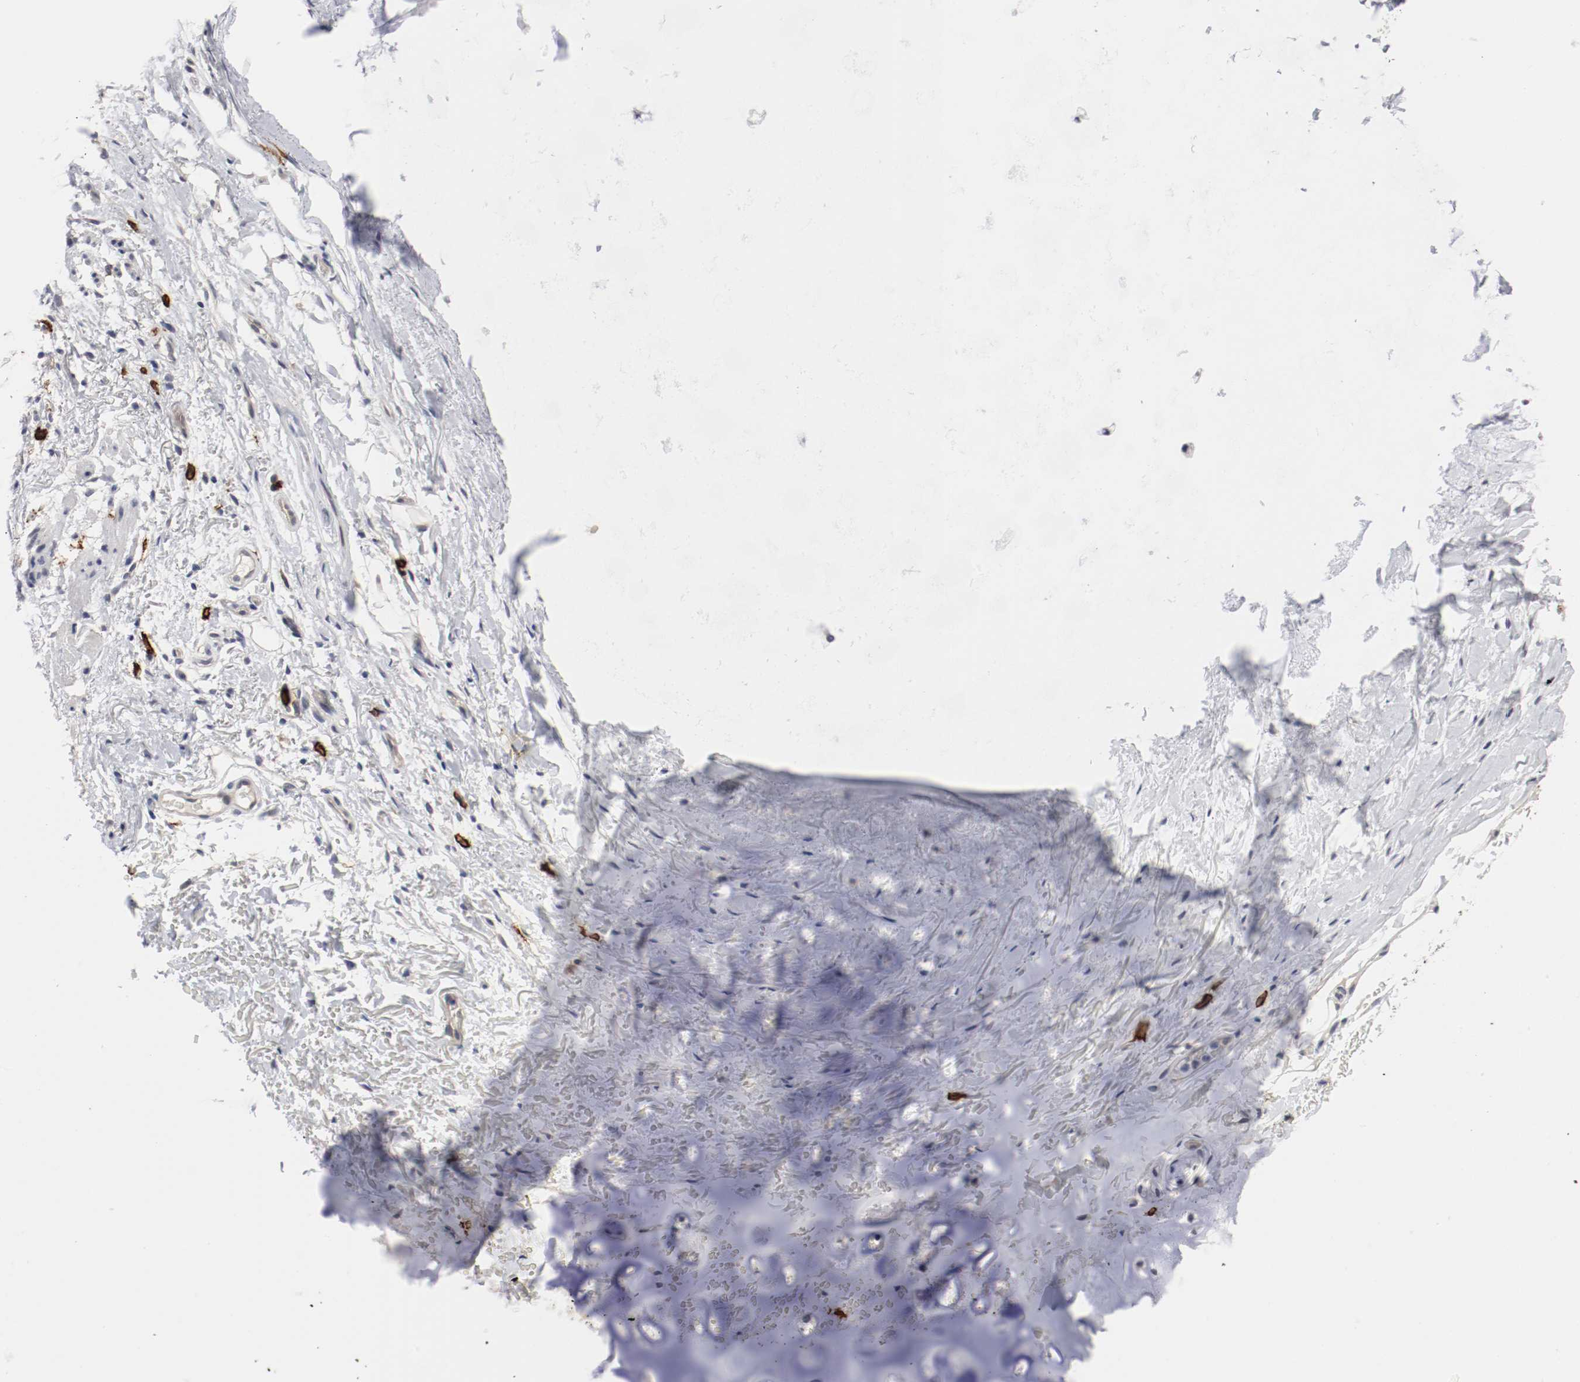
{"staining": {"intensity": "negative", "quantity": "none", "location": "none"}, "tissue": "adipose tissue", "cell_type": "Adipocytes", "image_type": "normal", "snomed": [{"axis": "morphology", "description": "Normal tissue, NOS"}, {"axis": "topography", "description": "Cartilage tissue"}, {"axis": "topography", "description": "Bronchus"}], "caption": "The micrograph shows no staining of adipocytes in benign adipose tissue. The staining is performed using DAB brown chromogen with nuclei counter-stained in using hematoxylin.", "gene": "KIT", "patient": {"sex": "female", "age": 73}}